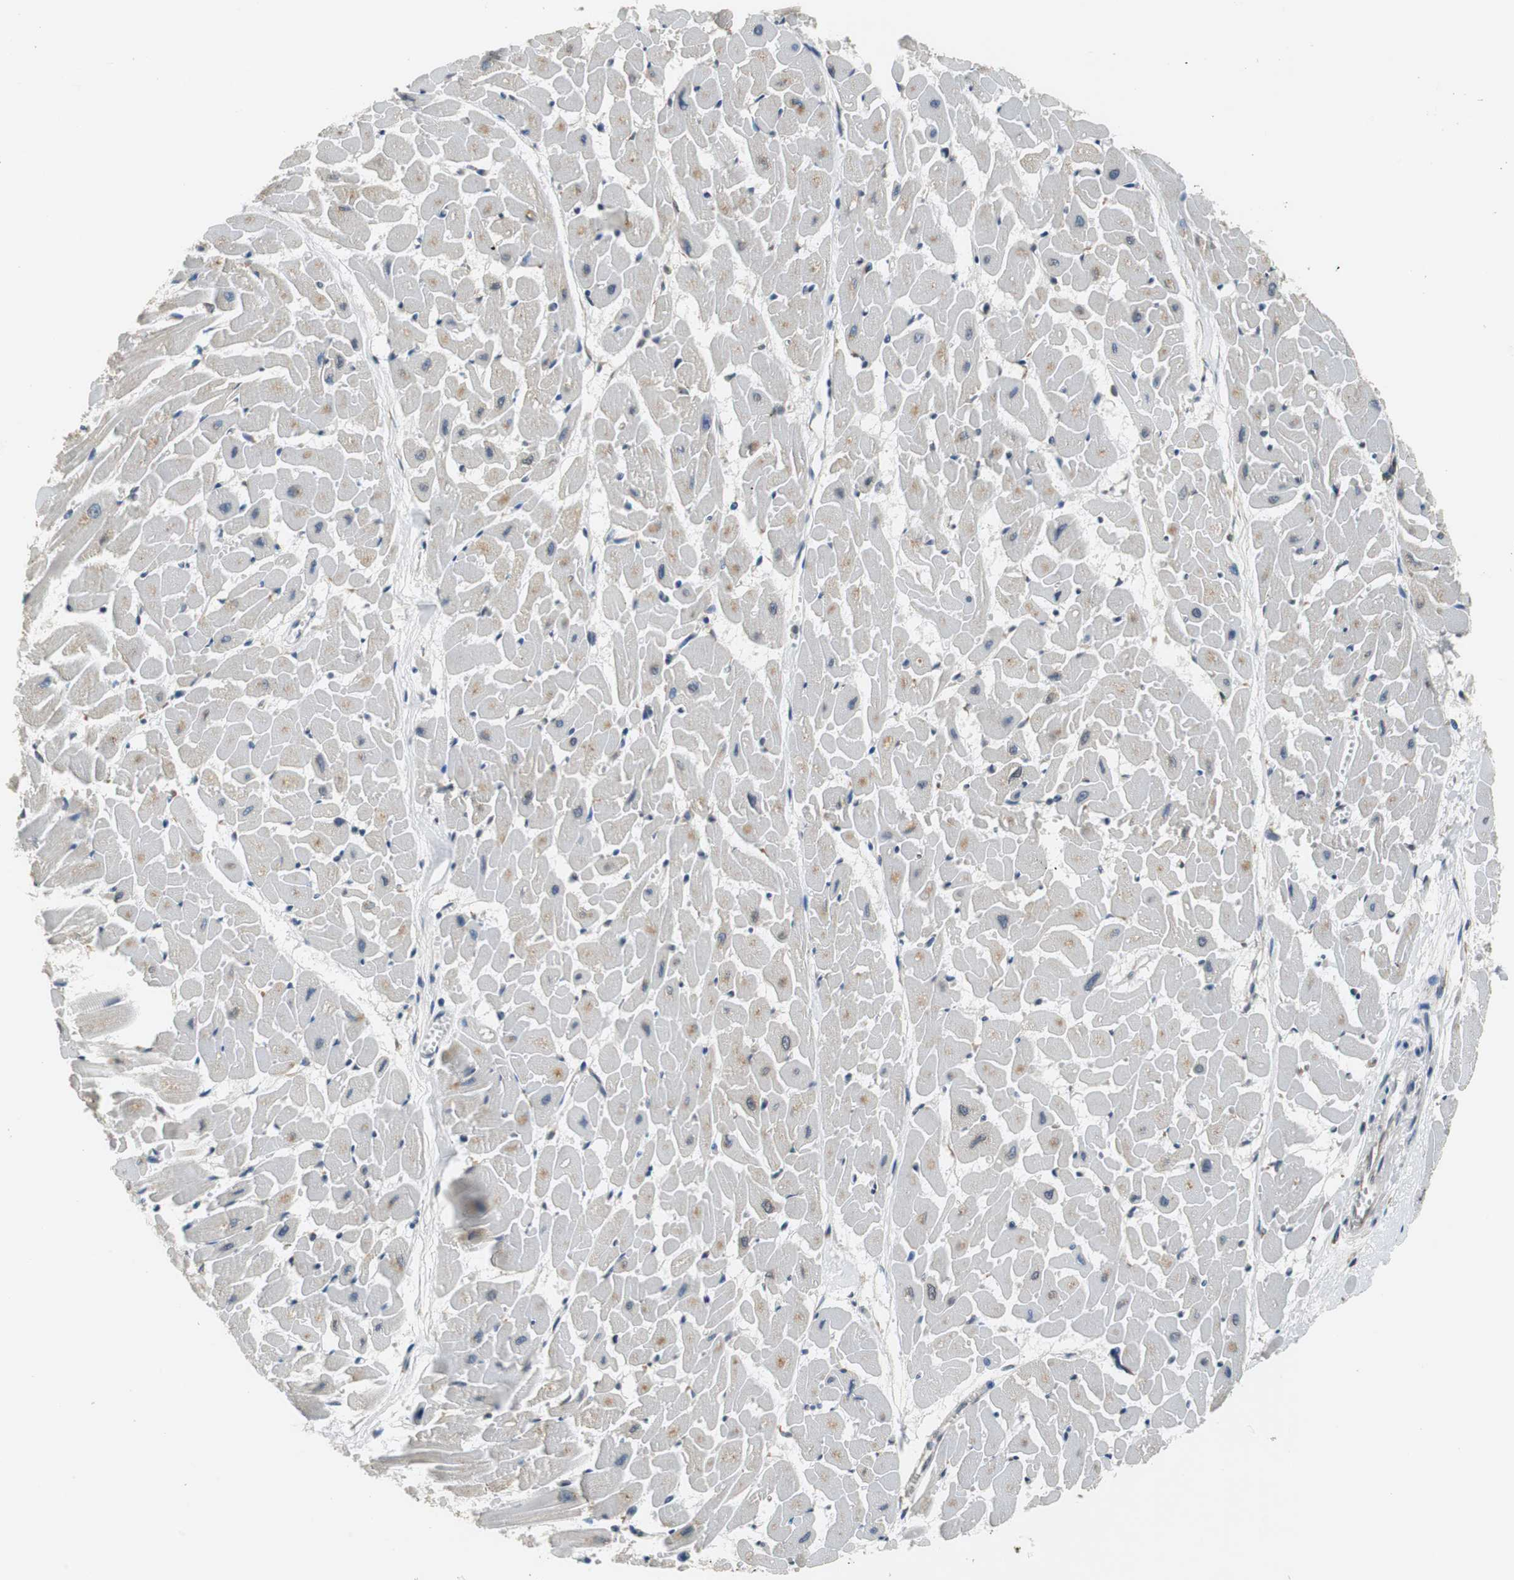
{"staining": {"intensity": "moderate", "quantity": "<25%", "location": "cytoplasmic/membranous"}, "tissue": "heart muscle", "cell_type": "Cardiomyocytes", "image_type": "normal", "snomed": [{"axis": "morphology", "description": "Normal tissue, NOS"}, {"axis": "topography", "description": "Heart"}], "caption": "Immunohistochemistry (IHC) photomicrograph of unremarkable heart muscle: human heart muscle stained using immunohistochemistry demonstrates low levels of moderate protein expression localized specifically in the cytoplasmic/membranous of cardiomyocytes, appearing as a cytoplasmic/membranous brown color.", "gene": "CNOT3", "patient": {"sex": "female", "age": 19}}